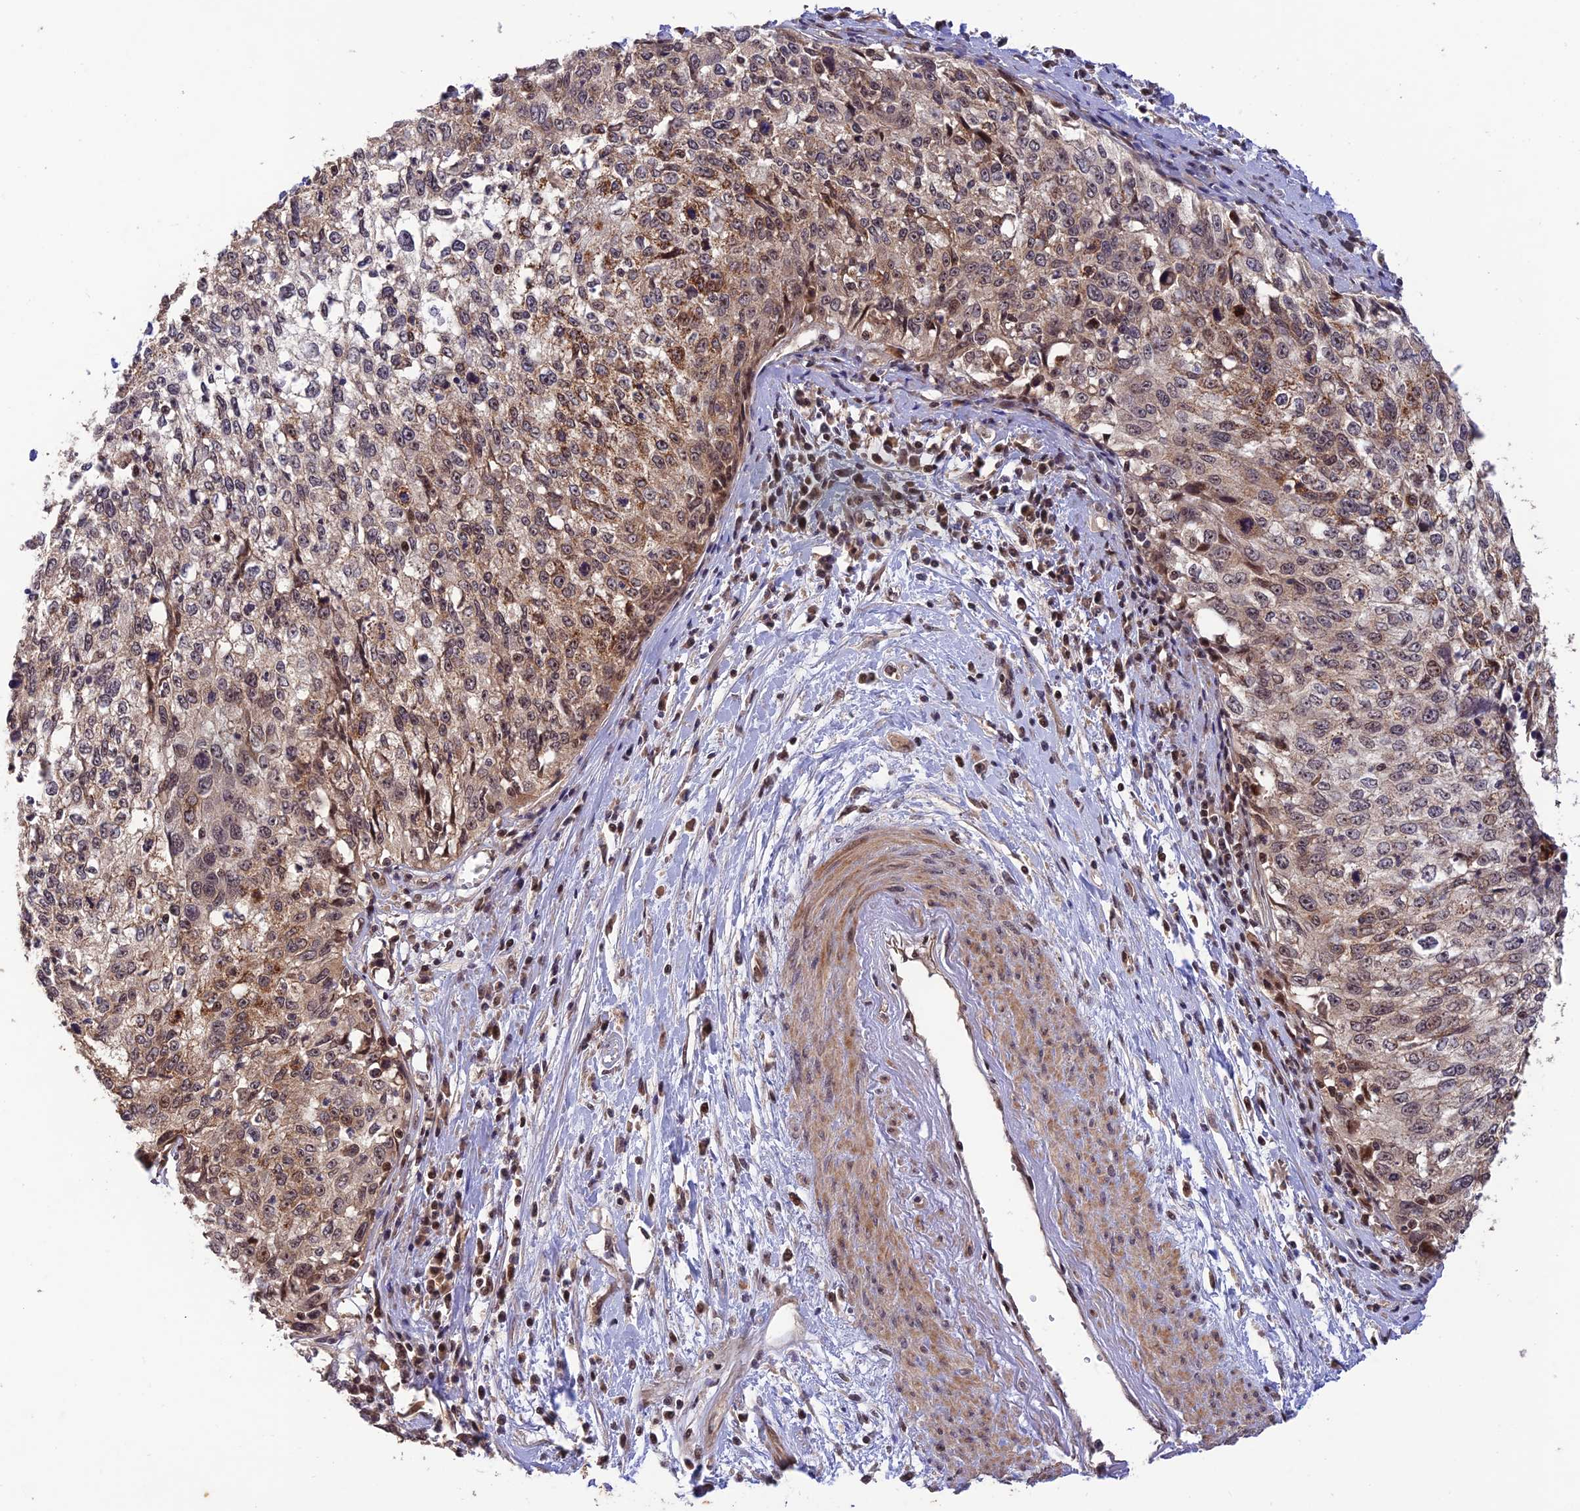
{"staining": {"intensity": "weak", "quantity": "25%-75%", "location": "nuclear"}, "tissue": "cervical cancer", "cell_type": "Tumor cells", "image_type": "cancer", "snomed": [{"axis": "morphology", "description": "Squamous cell carcinoma, NOS"}, {"axis": "topography", "description": "Cervix"}], "caption": "Immunohistochemistry of human cervical cancer shows low levels of weak nuclear expression in about 25%-75% of tumor cells.", "gene": "REV1", "patient": {"sex": "female", "age": 57}}